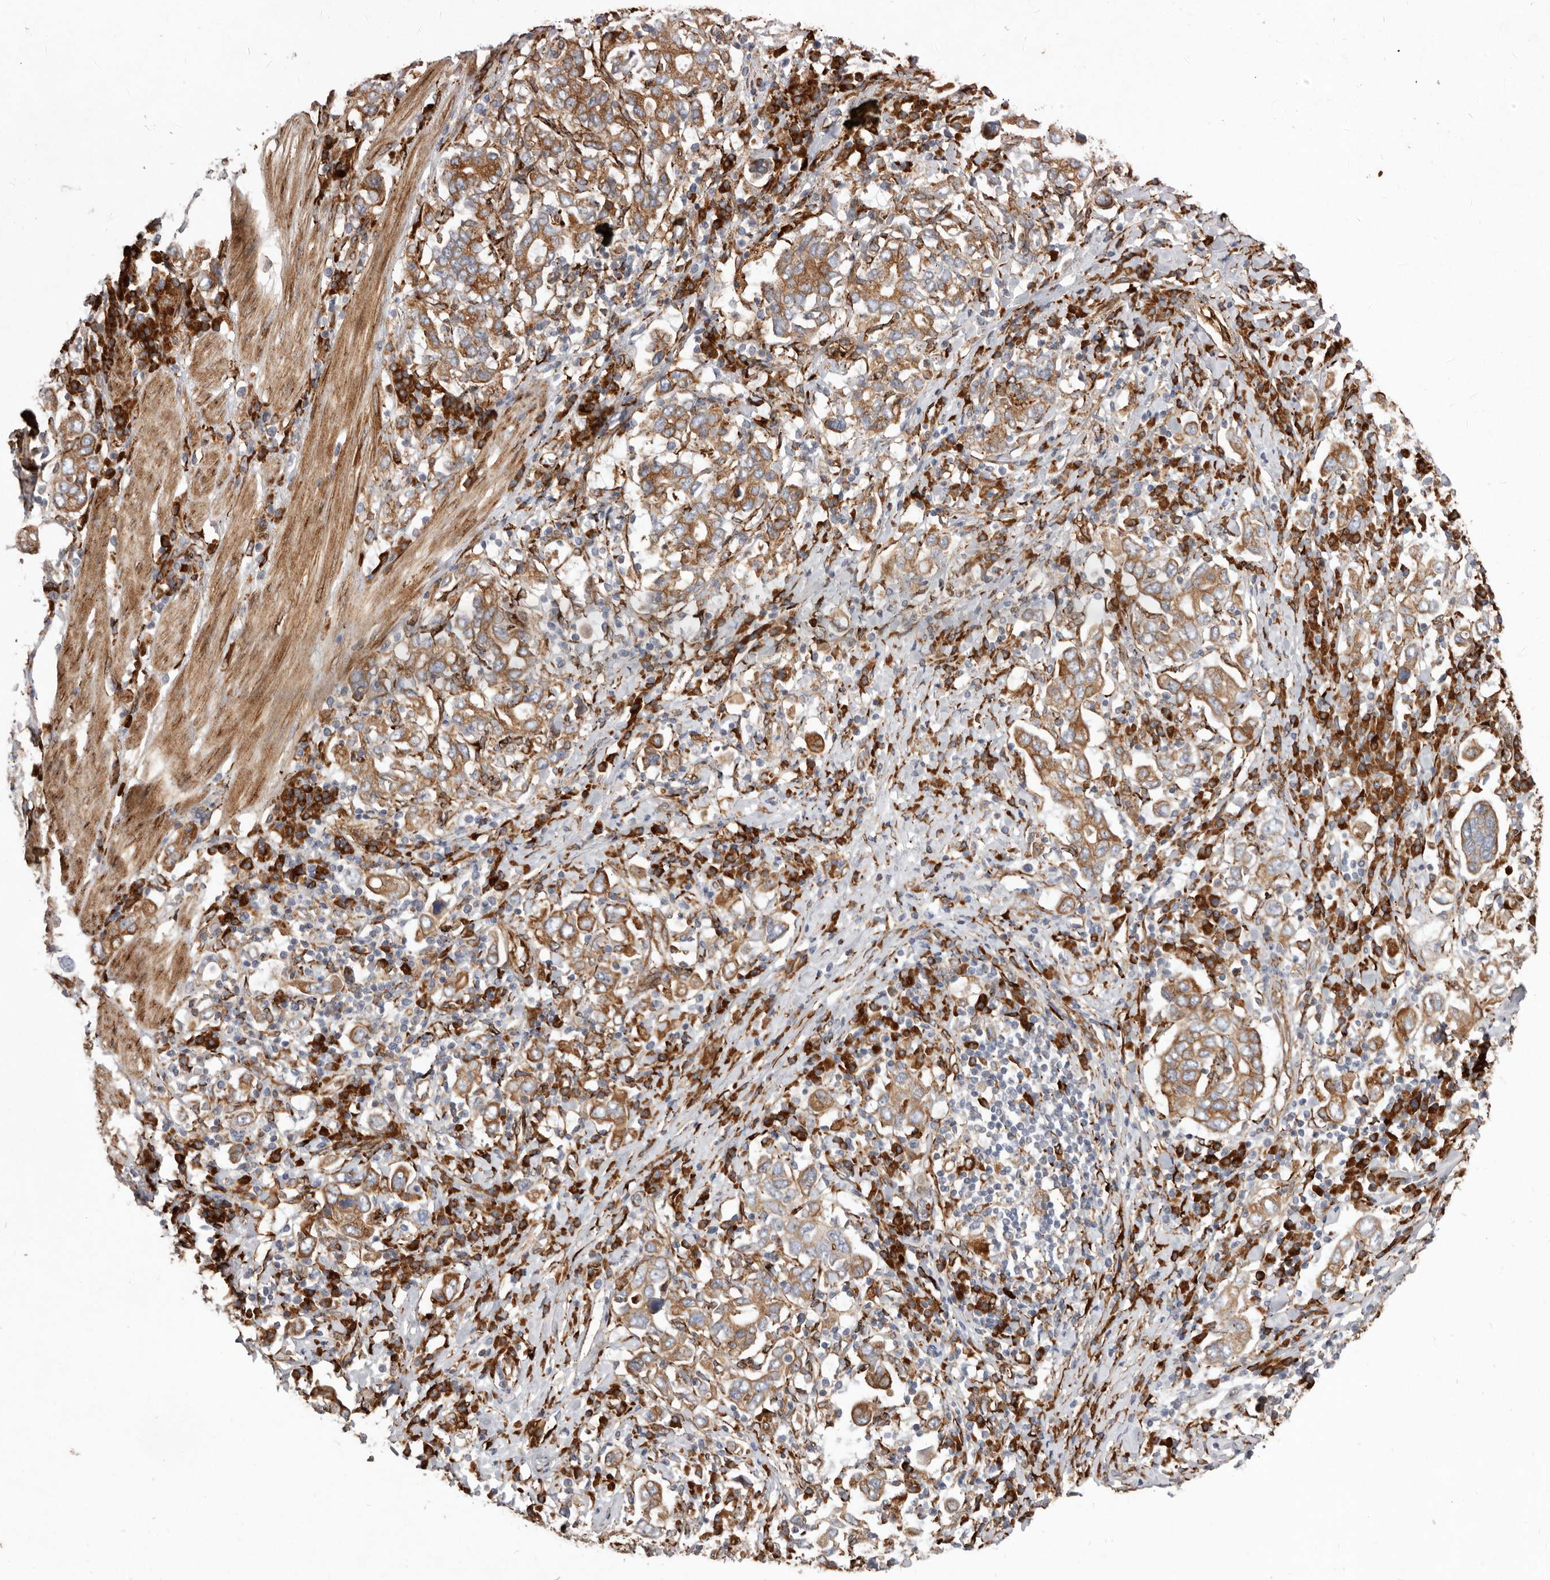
{"staining": {"intensity": "moderate", "quantity": ">75%", "location": "cytoplasmic/membranous"}, "tissue": "stomach cancer", "cell_type": "Tumor cells", "image_type": "cancer", "snomed": [{"axis": "morphology", "description": "Adenocarcinoma, NOS"}, {"axis": "topography", "description": "Stomach, upper"}], "caption": "Moderate cytoplasmic/membranous protein expression is present in approximately >75% of tumor cells in stomach adenocarcinoma. (brown staining indicates protein expression, while blue staining denotes nuclei).", "gene": "WDTC1", "patient": {"sex": "male", "age": 62}}